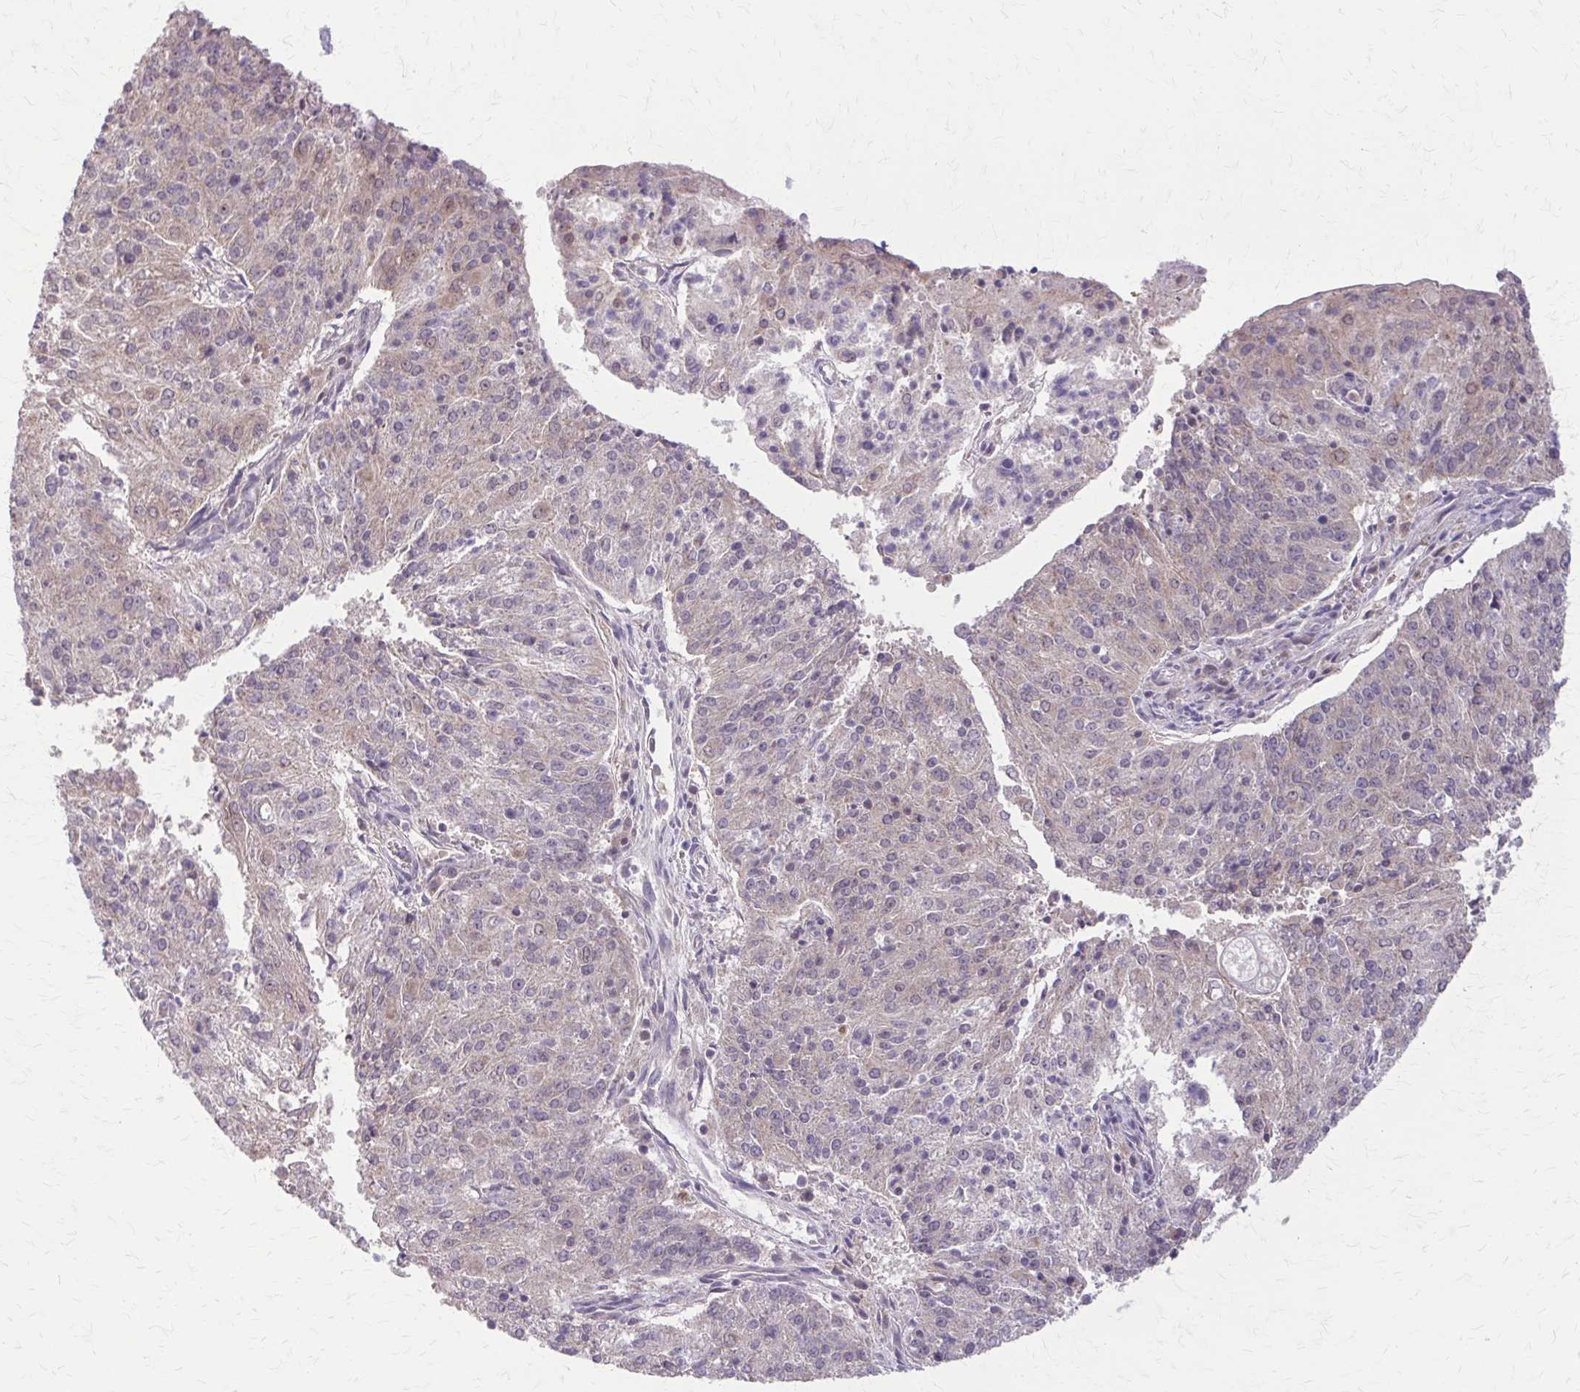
{"staining": {"intensity": "weak", "quantity": "<25%", "location": "cytoplasmic/membranous"}, "tissue": "endometrial cancer", "cell_type": "Tumor cells", "image_type": "cancer", "snomed": [{"axis": "morphology", "description": "Adenocarcinoma, NOS"}, {"axis": "topography", "description": "Endometrium"}], "caption": "This is an immunohistochemistry image of human endometrial cancer. There is no positivity in tumor cells.", "gene": "NRBF2", "patient": {"sex": "female", "age": 82}}